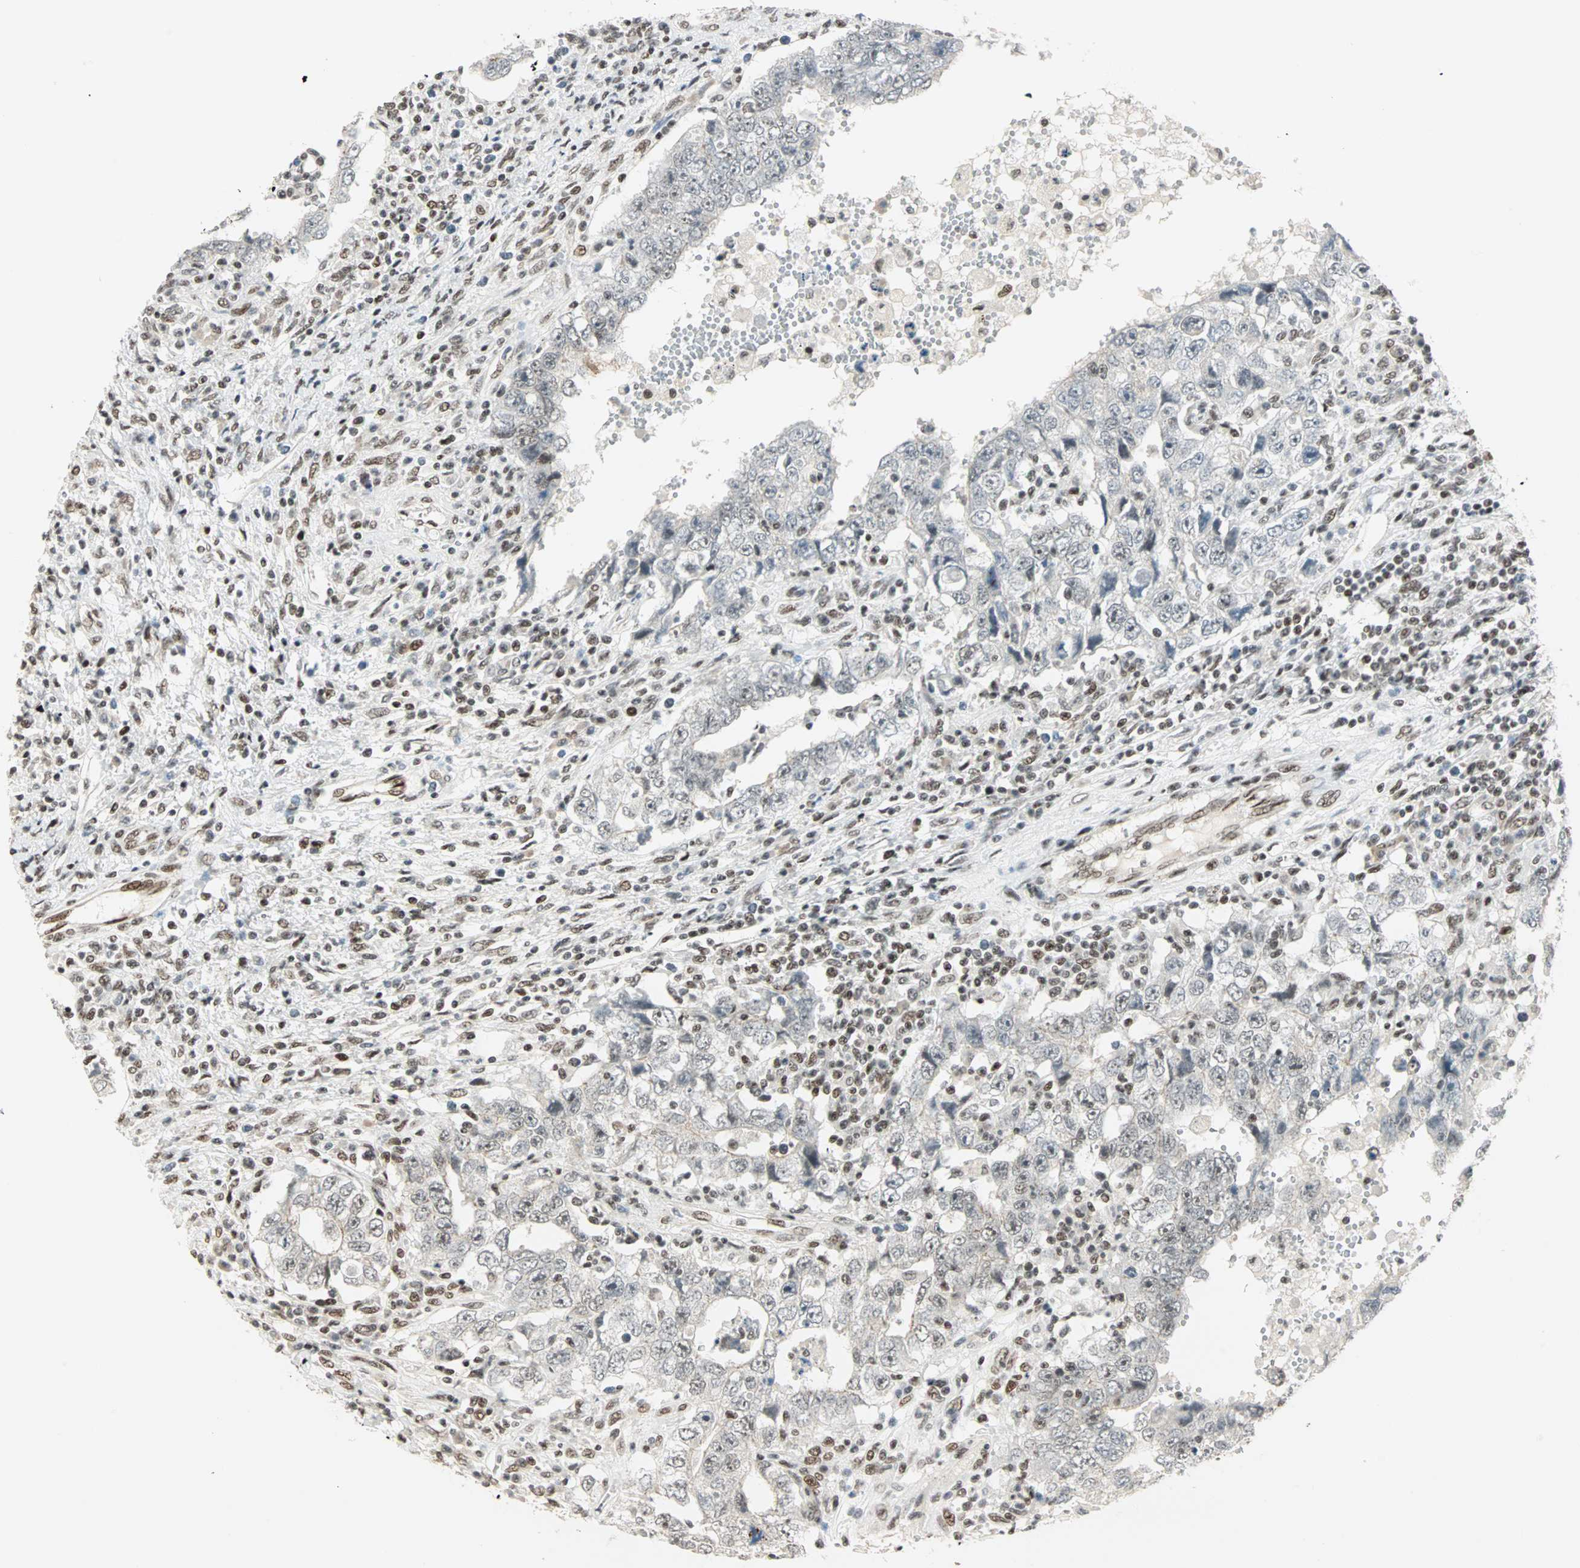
{"staining": {"intensity": "negative", "quantity": "none", "location": "none"}, "tissue": "testis cancer", "cell_type": "Tumor cells", "image_type": "cancer", "snomed": [{"axis": "morphology", "description": "Carcinoma, Embryonal, NOS"}, {"axis": "topography", "description": "Testis"}], "caption": "This is an immunohistochemistry (IHC) image of embryonal carcinoma (testis). There is no expression in tumor cells.", "gene": "BLM", "patient": {"sex": "male", "age": 26}}